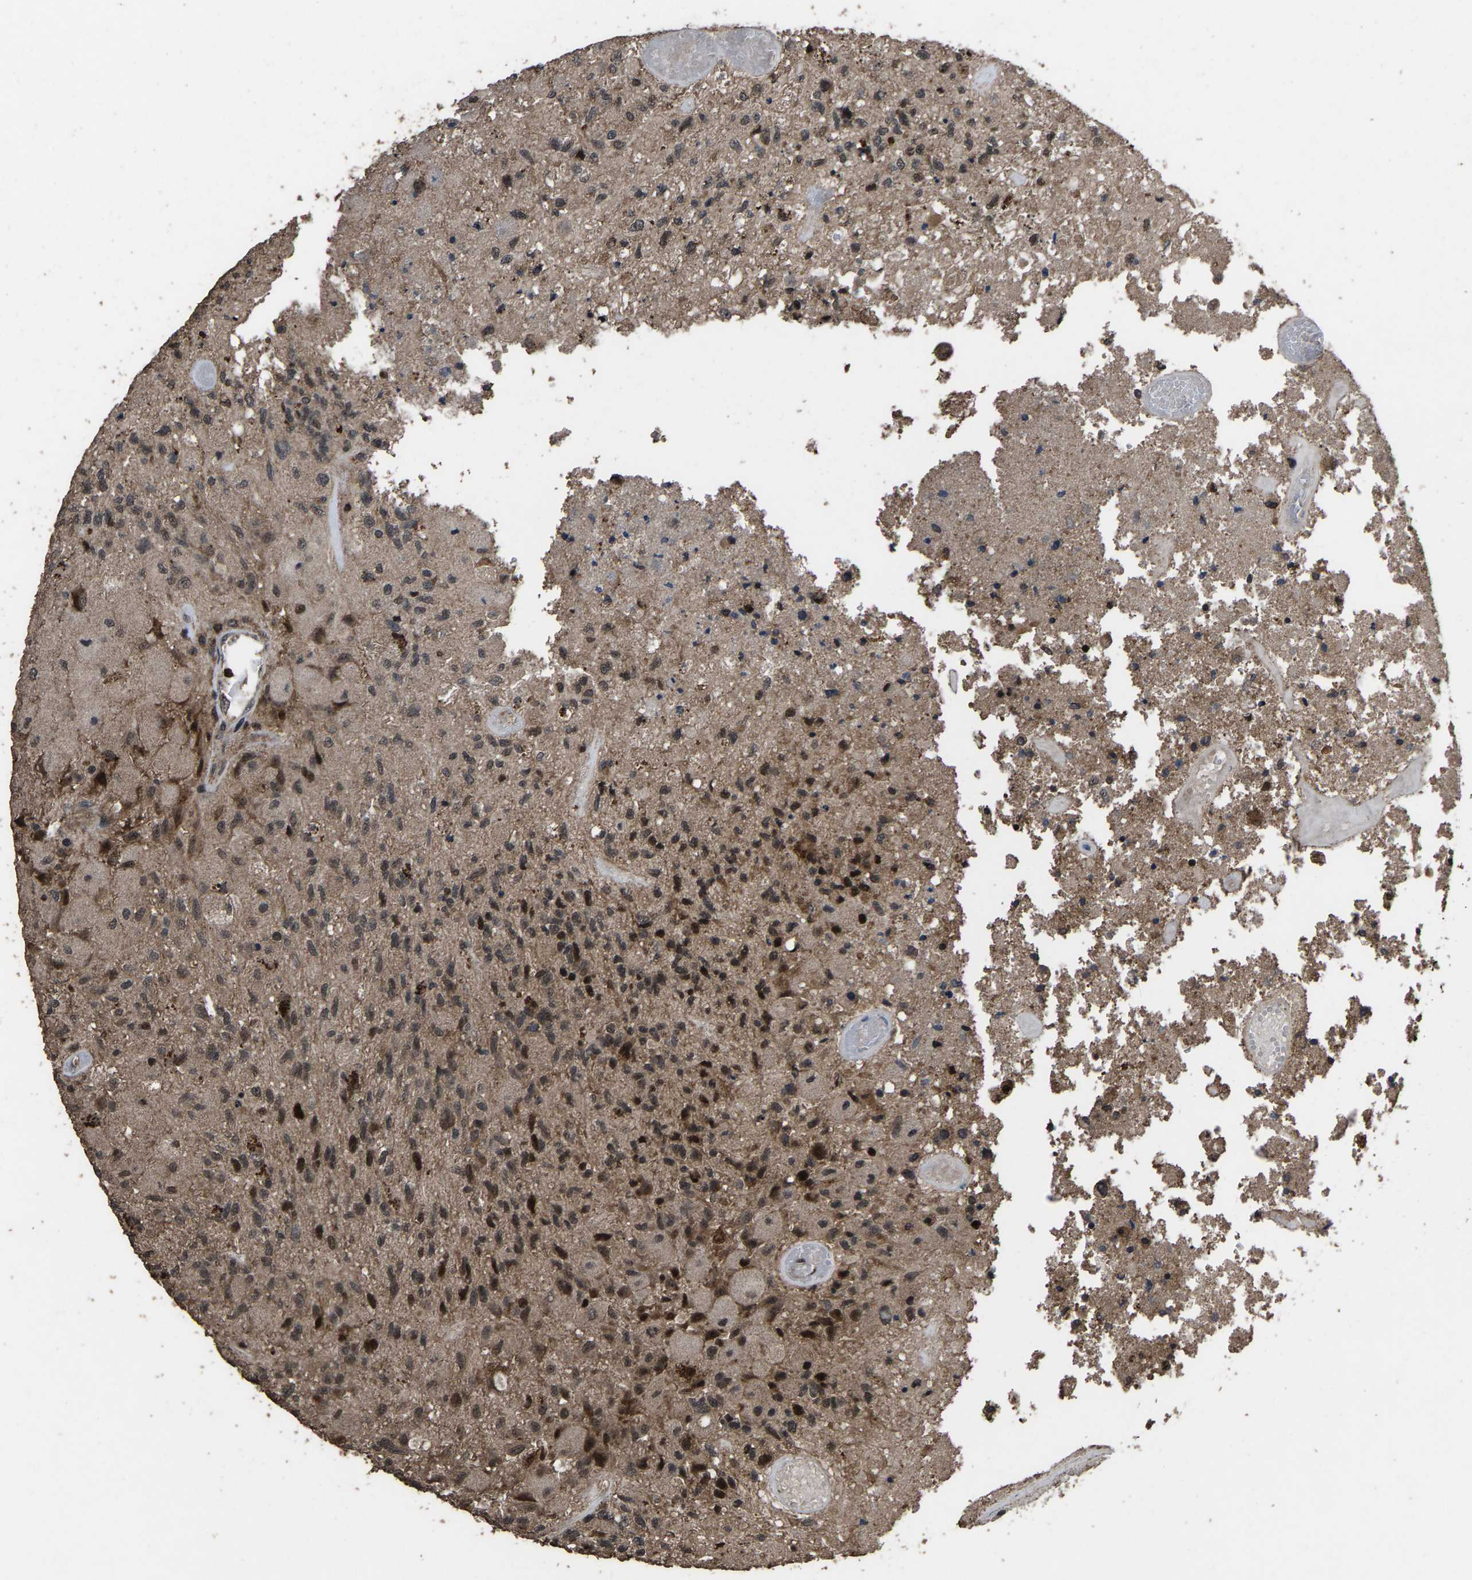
{"staining": {"intensity": "moderate", "quantity": "<25%", "location": "cytoplasmic/membranous,nuclear"}, "tissue": "glioma", "cell_type": "Tumor cells", "image_type": "cancer", "snomed": [{"axis": "morphology", "description": "Normal tissue, NOS"}, {"axis": "morphology", "description": "Glioma, malignant, High grade"}, {"axis": "topography", "description": "Cerebral cortex"}], "caption": "Immunohistochemical staining of malignant glioma (high-grade) demonstrates moderate cytoplasmic/membranous and nuclear protein expression in about <25% of tumor cells.", "gene": "HAUS6", "patient": {"sex": "male", "age": 77}}